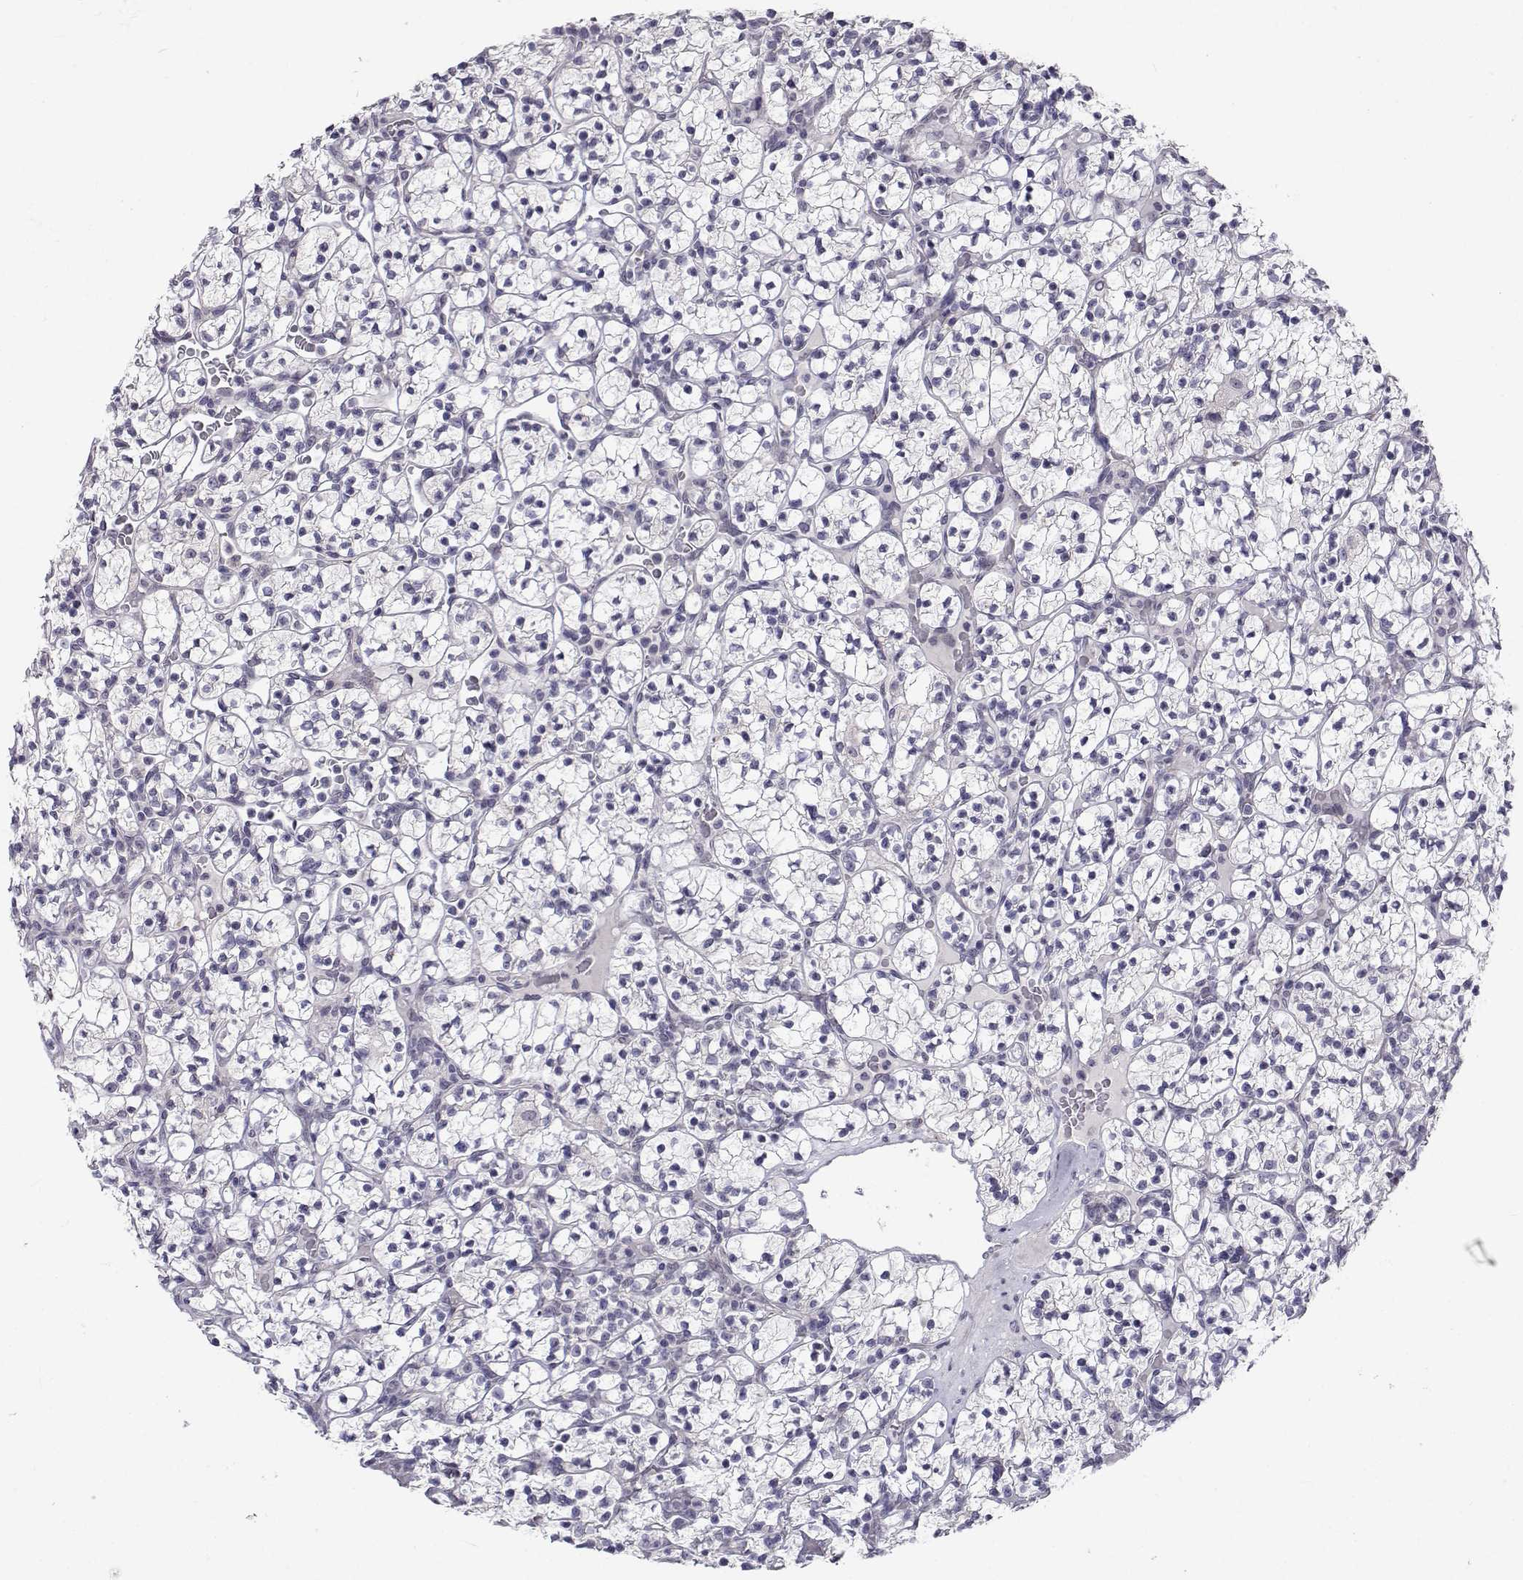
{"staining": {"intensity": "negative", "quantity": "none", "location": "none"}, "tissue": "renal cancer", "cell_type": "Tumor cells", "image_type": "cancer", "snomed": [{"axis": "morphology", "description": "Adenocarcinoma, NOS"}, {"axis": "topography", "description": "Kidney"}], "caption": "The immunohistochemistry (IHC) image has no significant expression in tumor cells of renal cancer tissue.", "gene": "SLC6A3", "patient": {"sex": "female", "age": 89}}